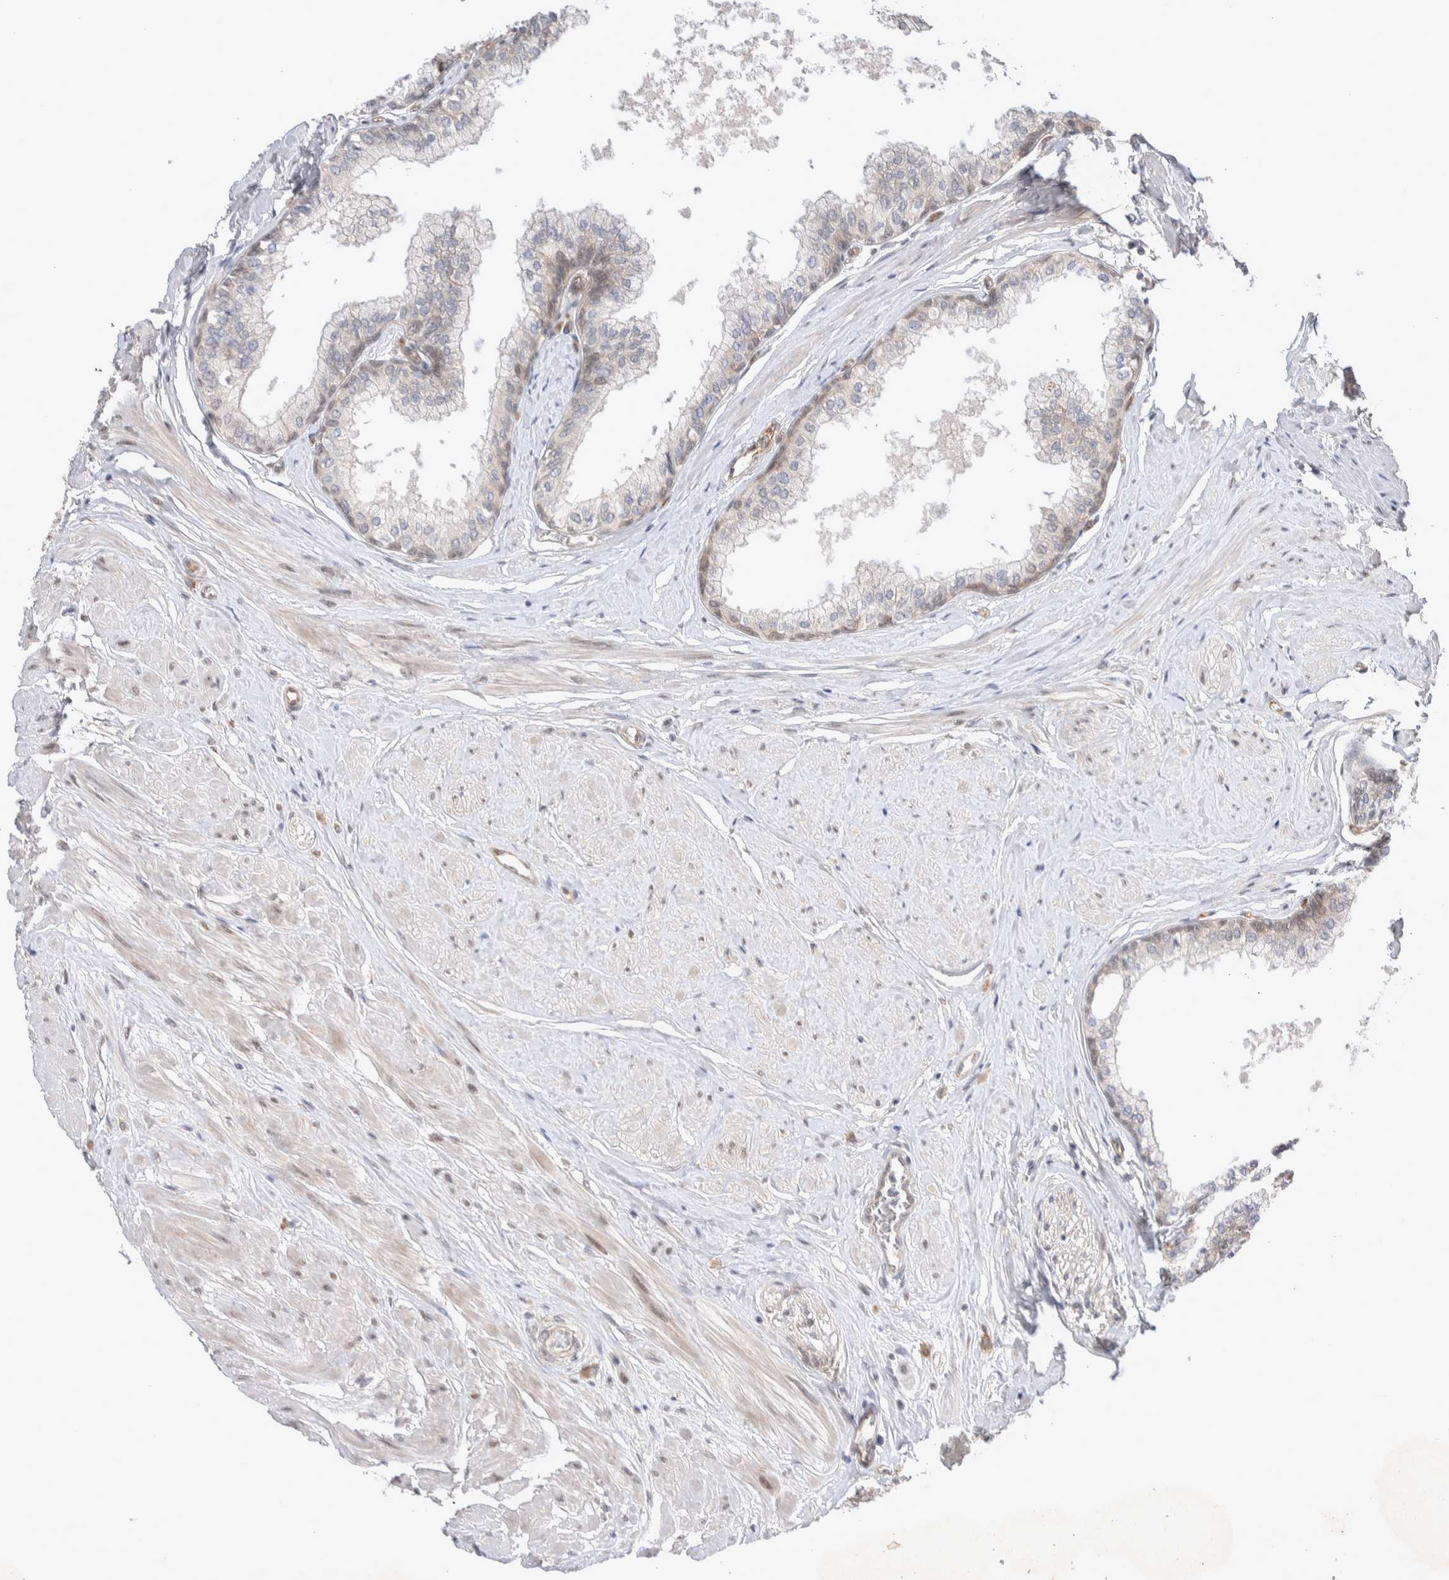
{"staining": {"intensity": "weak", "quantity": ">75%", "location": "cytoplasmic/membranous"}, "tissue": "seminal vesicle", "cell_type": "Glandular cells", "image_type": "normal", "snomed": [{"axis": "morphology", "description": "Normal tissue, NOS"}, {"axis": "topography", "description": "Prostate"}, {"axis": "topography", "description": "Seminal veicle"}], "caption": "An immunohistochemistry histopathology image of unremarkable tissue is shown. Protein staining in brown highlights weak cytoplasmic/membranous positivity in seminal vesicle within glandular cells. Nuclei are stained in blue.", "gene": "ZNF704", "patient": {"sex": "male", "age": 60}}